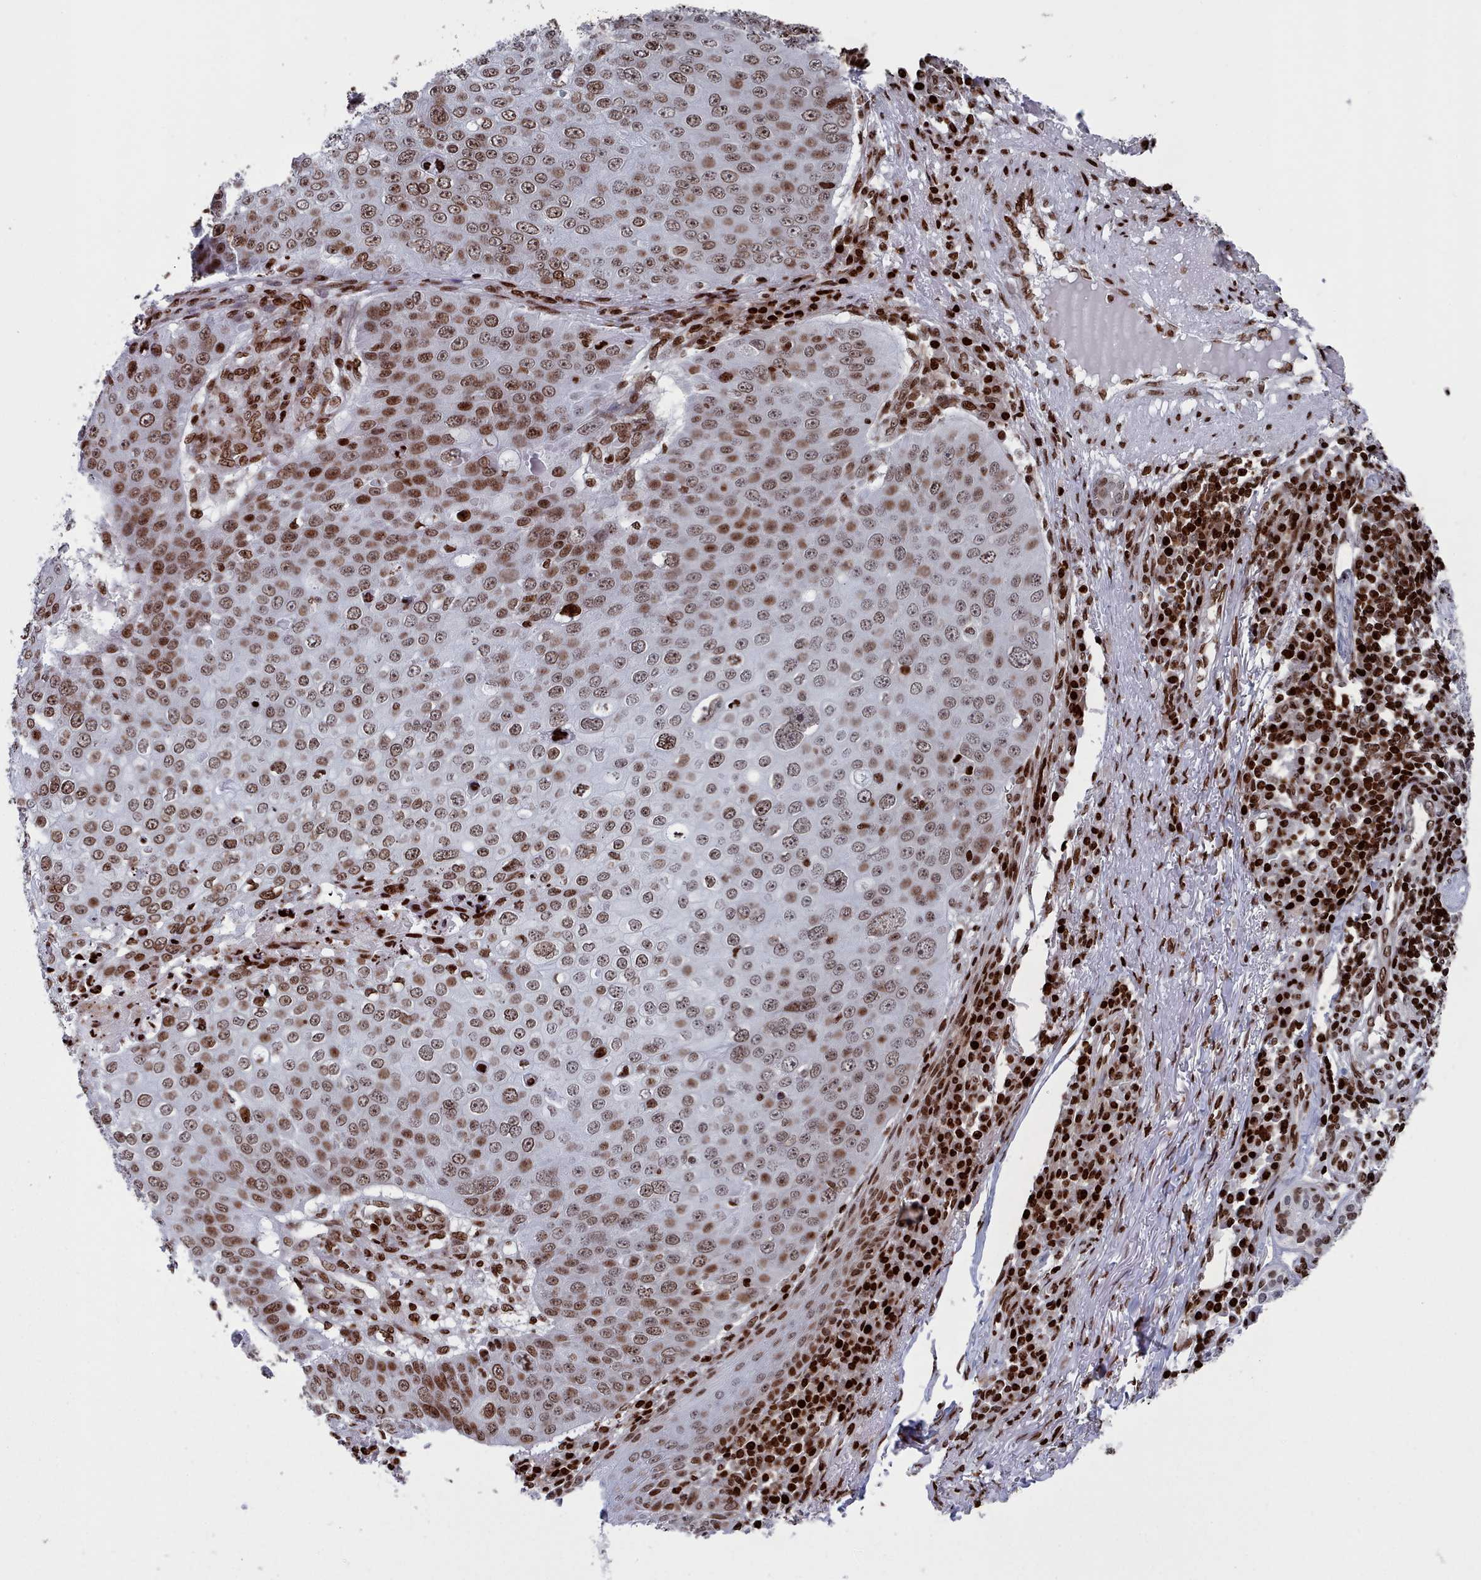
{"staining": {"intensity": "moderate", "quantity": ">75%", "location": "nuclear"}, "tissue": "skin cancer", "cell_type": "Tumor cells", "image_type": "cancer", "snomed": [{"axis": "morphology", "description": "Squamous cell carcinoma, NOS"}, {"axis": "topography", "description": "Skin"}], "caption": "This histopathology image demonstrates IHC staining of human skin cancer, with medium moderate nuclear staining in approximately >75% of tumor cells.", "gene": "PCDHB12", "patient": {"sex": "male", "age": 71}}